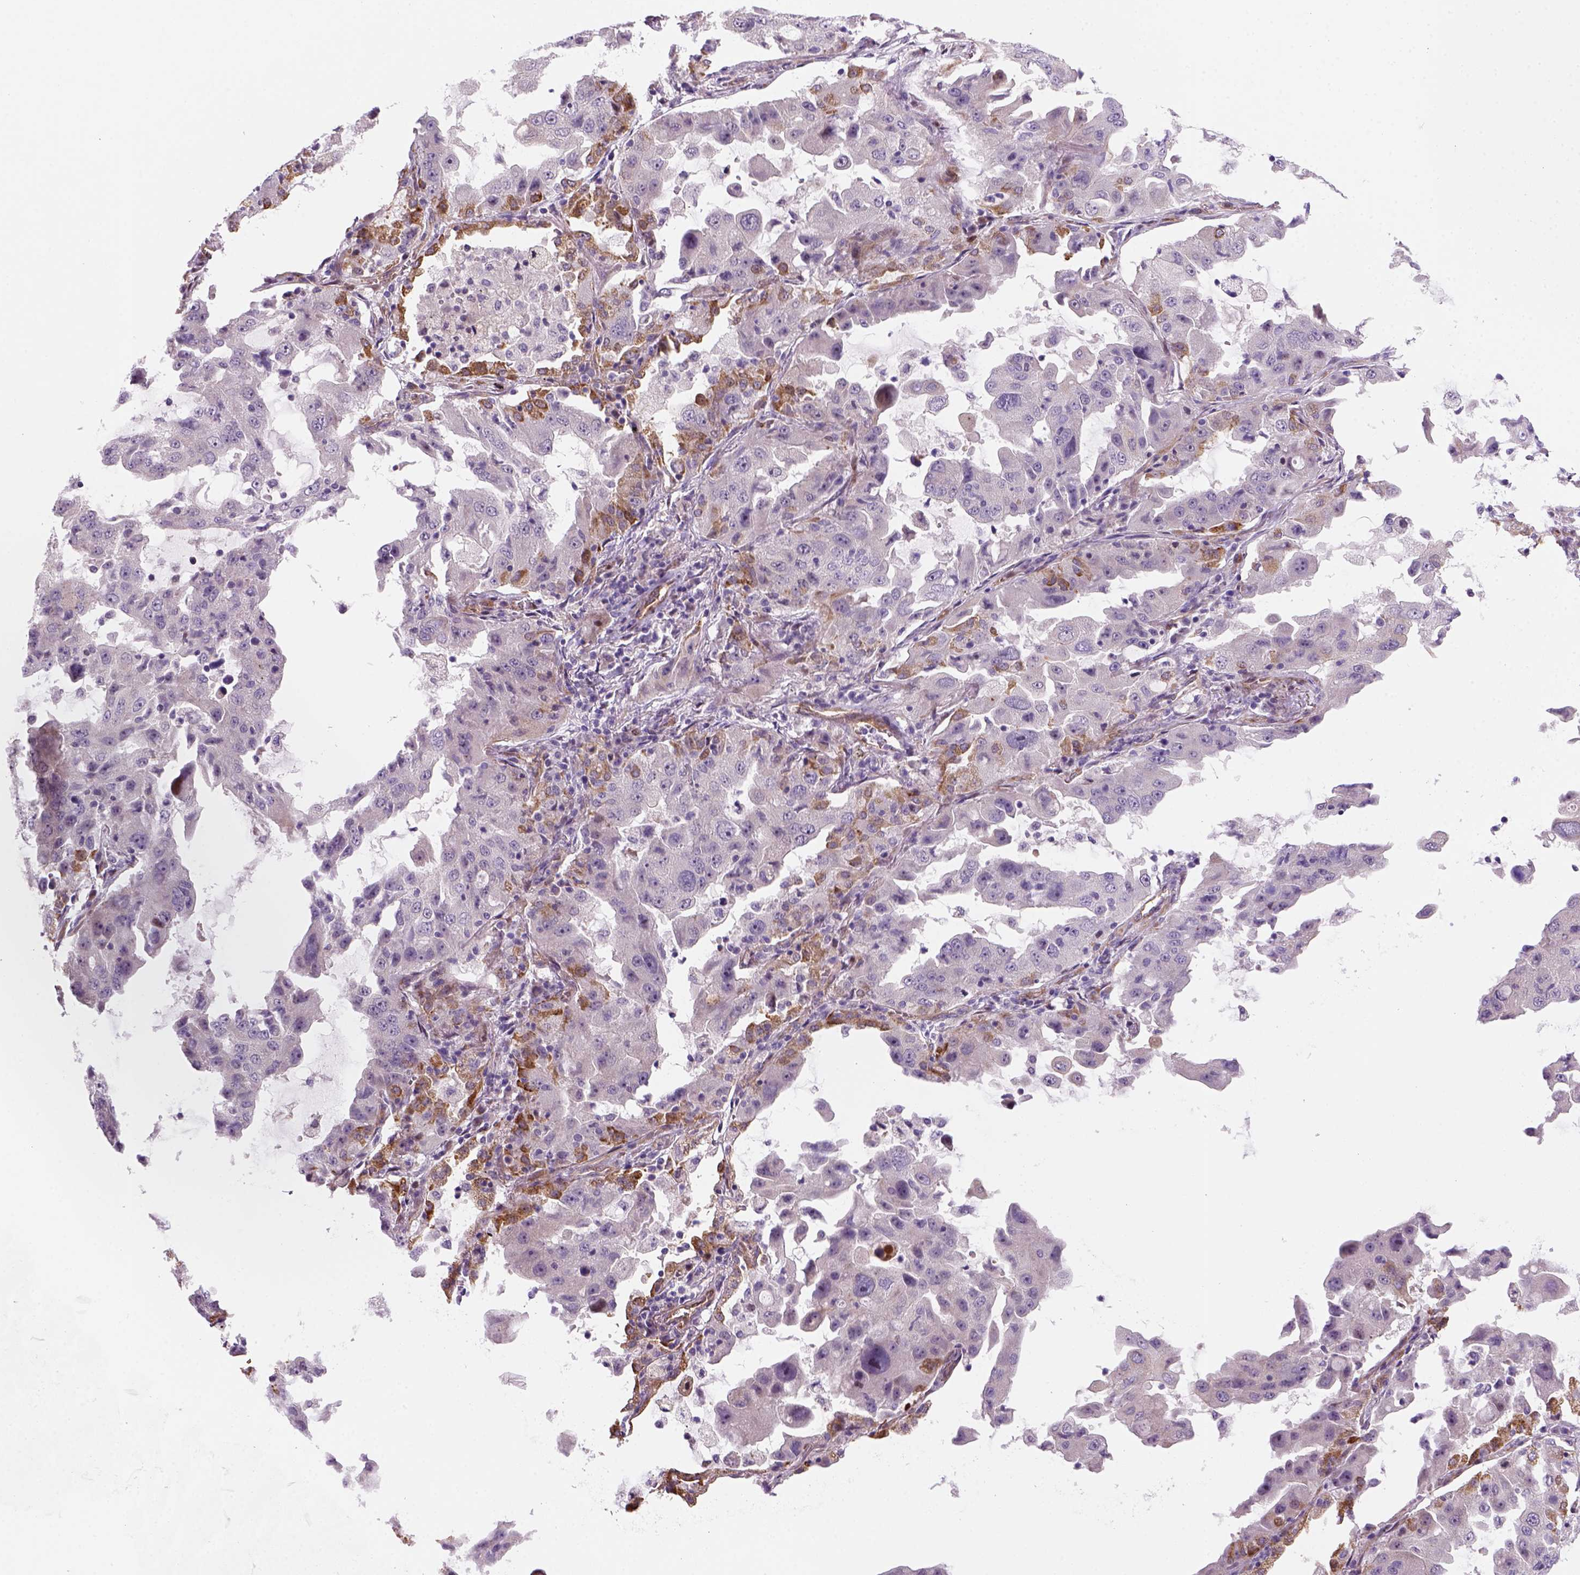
{"staining": {"intensity": "negative", "quantity": "none", "location": "none"}, "tissue": "lung cancer", "cell_type": "Tumor cells", "image_type": "cancer", "snomed": [{"axis": "morphology", "description": "Adenocarcinoma, NOS"}, {"axis": "topography", "description": "Lung"}], "caption": "A high-resolution micrograph shows immunohistochemistry staining of lung adenocarcinoma, which shows no significant positivity in tumor cells.", "gene": "VSTM5", "patient": {"sex": "female", "age": 61}}